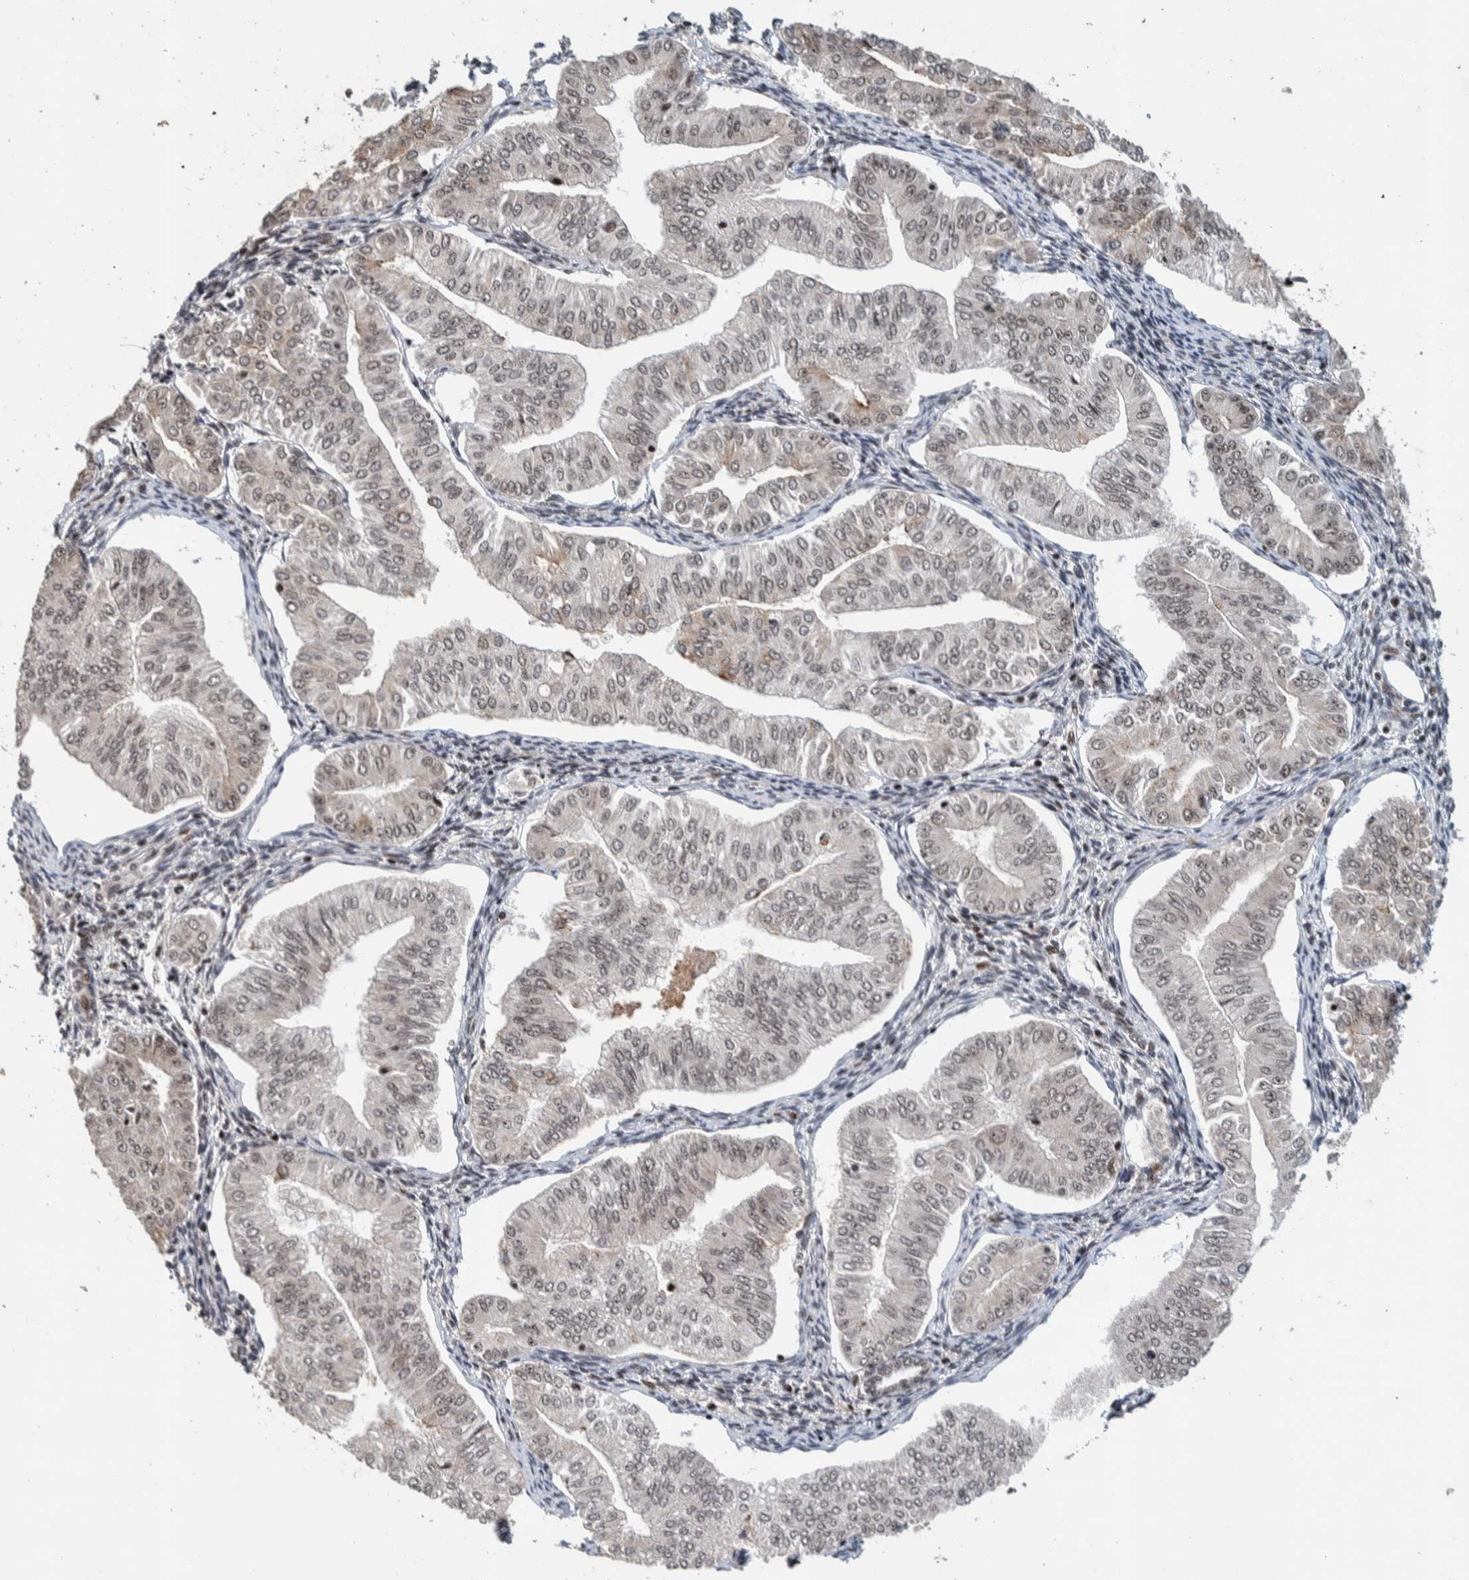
{"staining": {"intensity": "weak", "quantity": "25%-75%", "location": "cytoplasmic/membranous,nuclear"}, "tissue": "endometrial cancer", "cell_type": "Tumor cells", "image_type": "cancer", "snomed": [{"axis": "morphology", "description": "Normal tissue, NOS"}, {"axis": "morphology", "description": "Adenocarcinoma, NOS"}, {"axis": "topography", "description": "Endometrium"}], "caption": "Immunohistochemistry (IHC) of endometrial cancer (adenocarcinoma) shows low levels of weak cytoplasmic/membranous and nuclear staining in about 25%-75% of tumor cells. (DAB = brown stain, brightfield microscopy at high magnification).", "gene": "CHD4", "patient": {"sex": "female", "age": 53}}